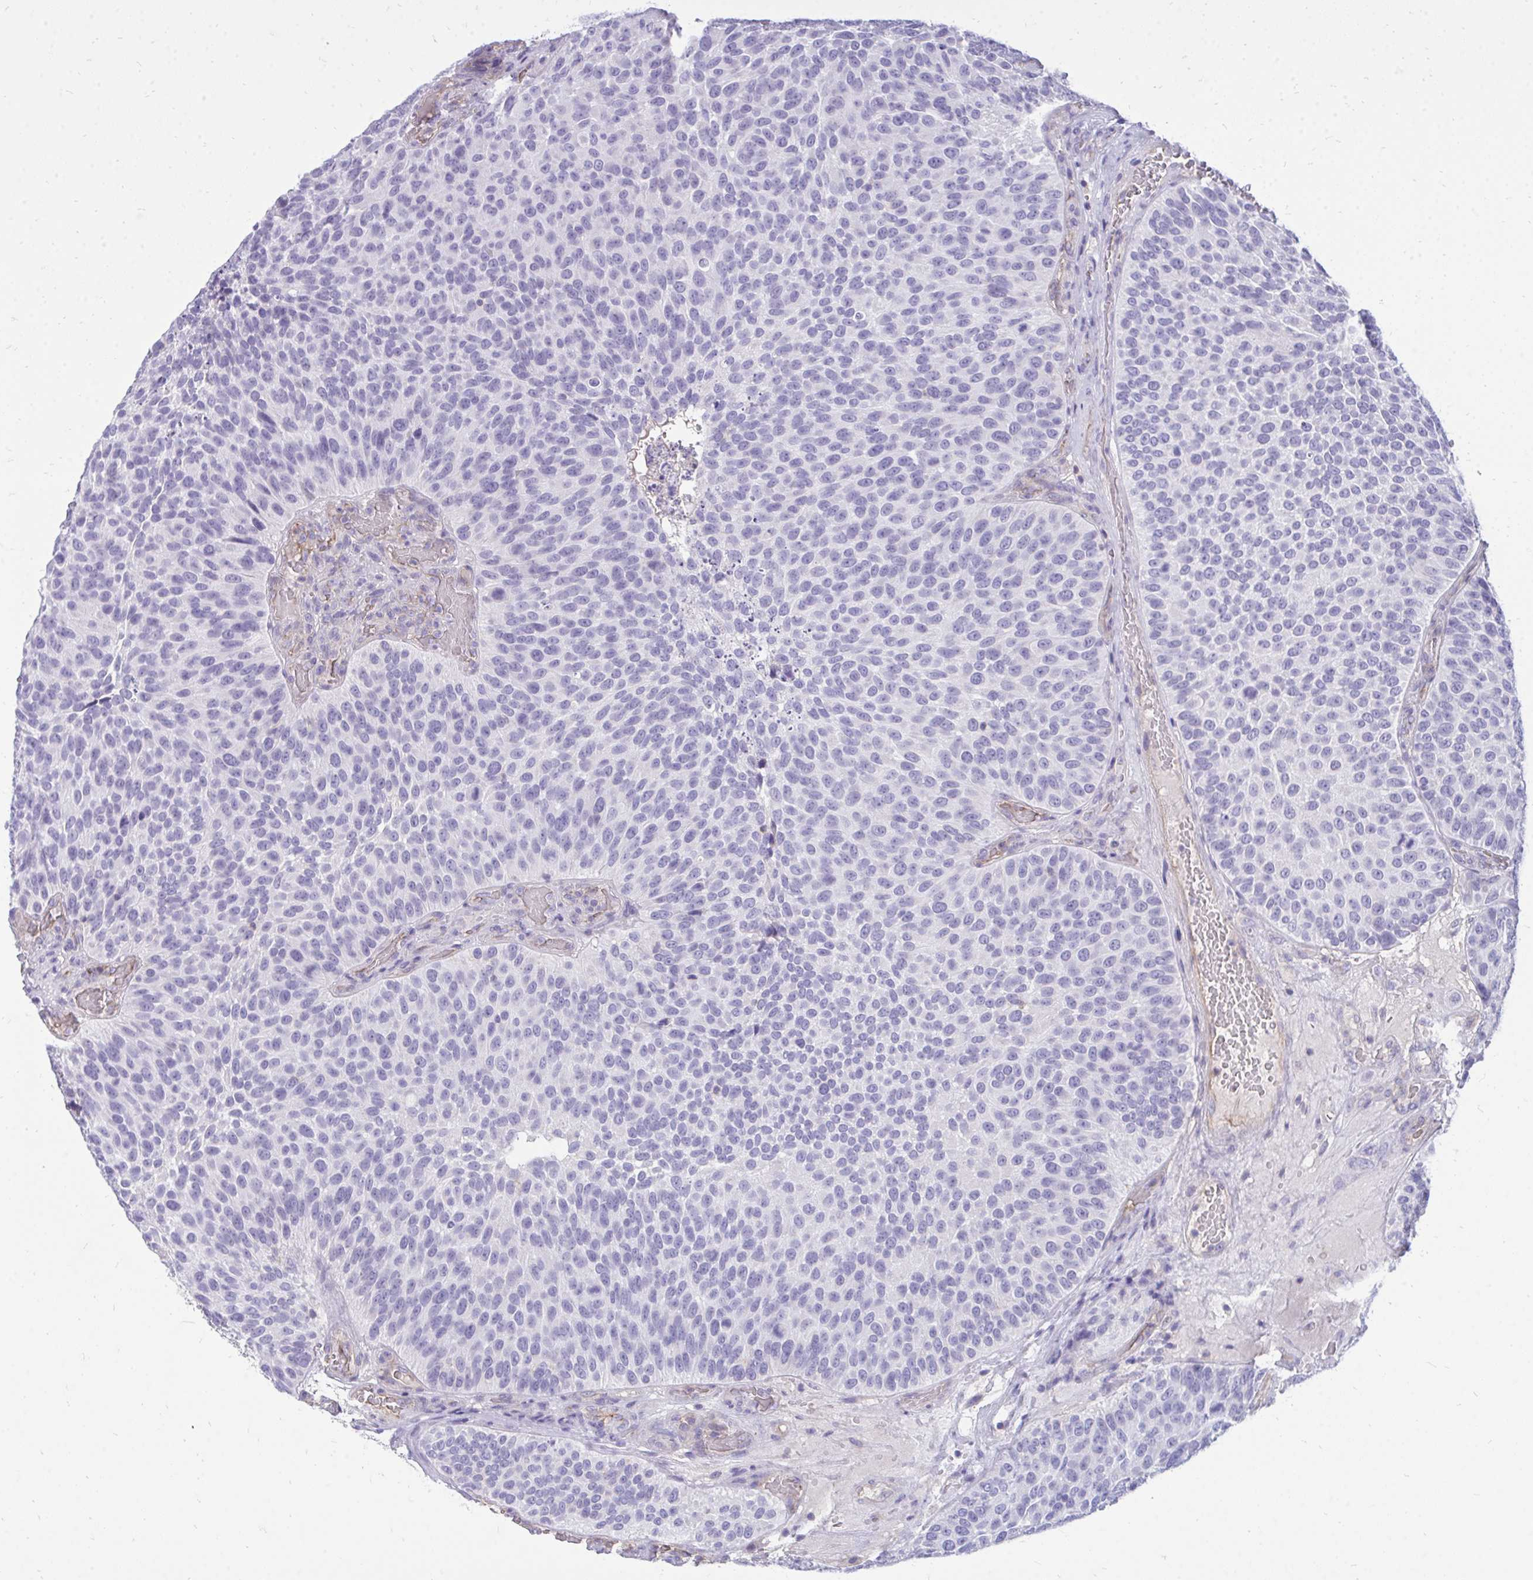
{"staining": {"intensity": "negative", "quantity": "none", "location": "none"}, "tissue": "urothelial cancer", "cell_type": "Tumor cells", "image_type": "cancer", "snomed": [{"axis": "morphology", "description": "Urothelial carcinoma, Low grade"}, {"axis": "topography", "description": "Urinary bladder"}], "caption": "Low-grade urothelial carcinoma was stained to show a protein in brown. There is no significant positivity in tumor cells.", "gene": "FABP3", "patient": {"sex": "male", "age": 76}}